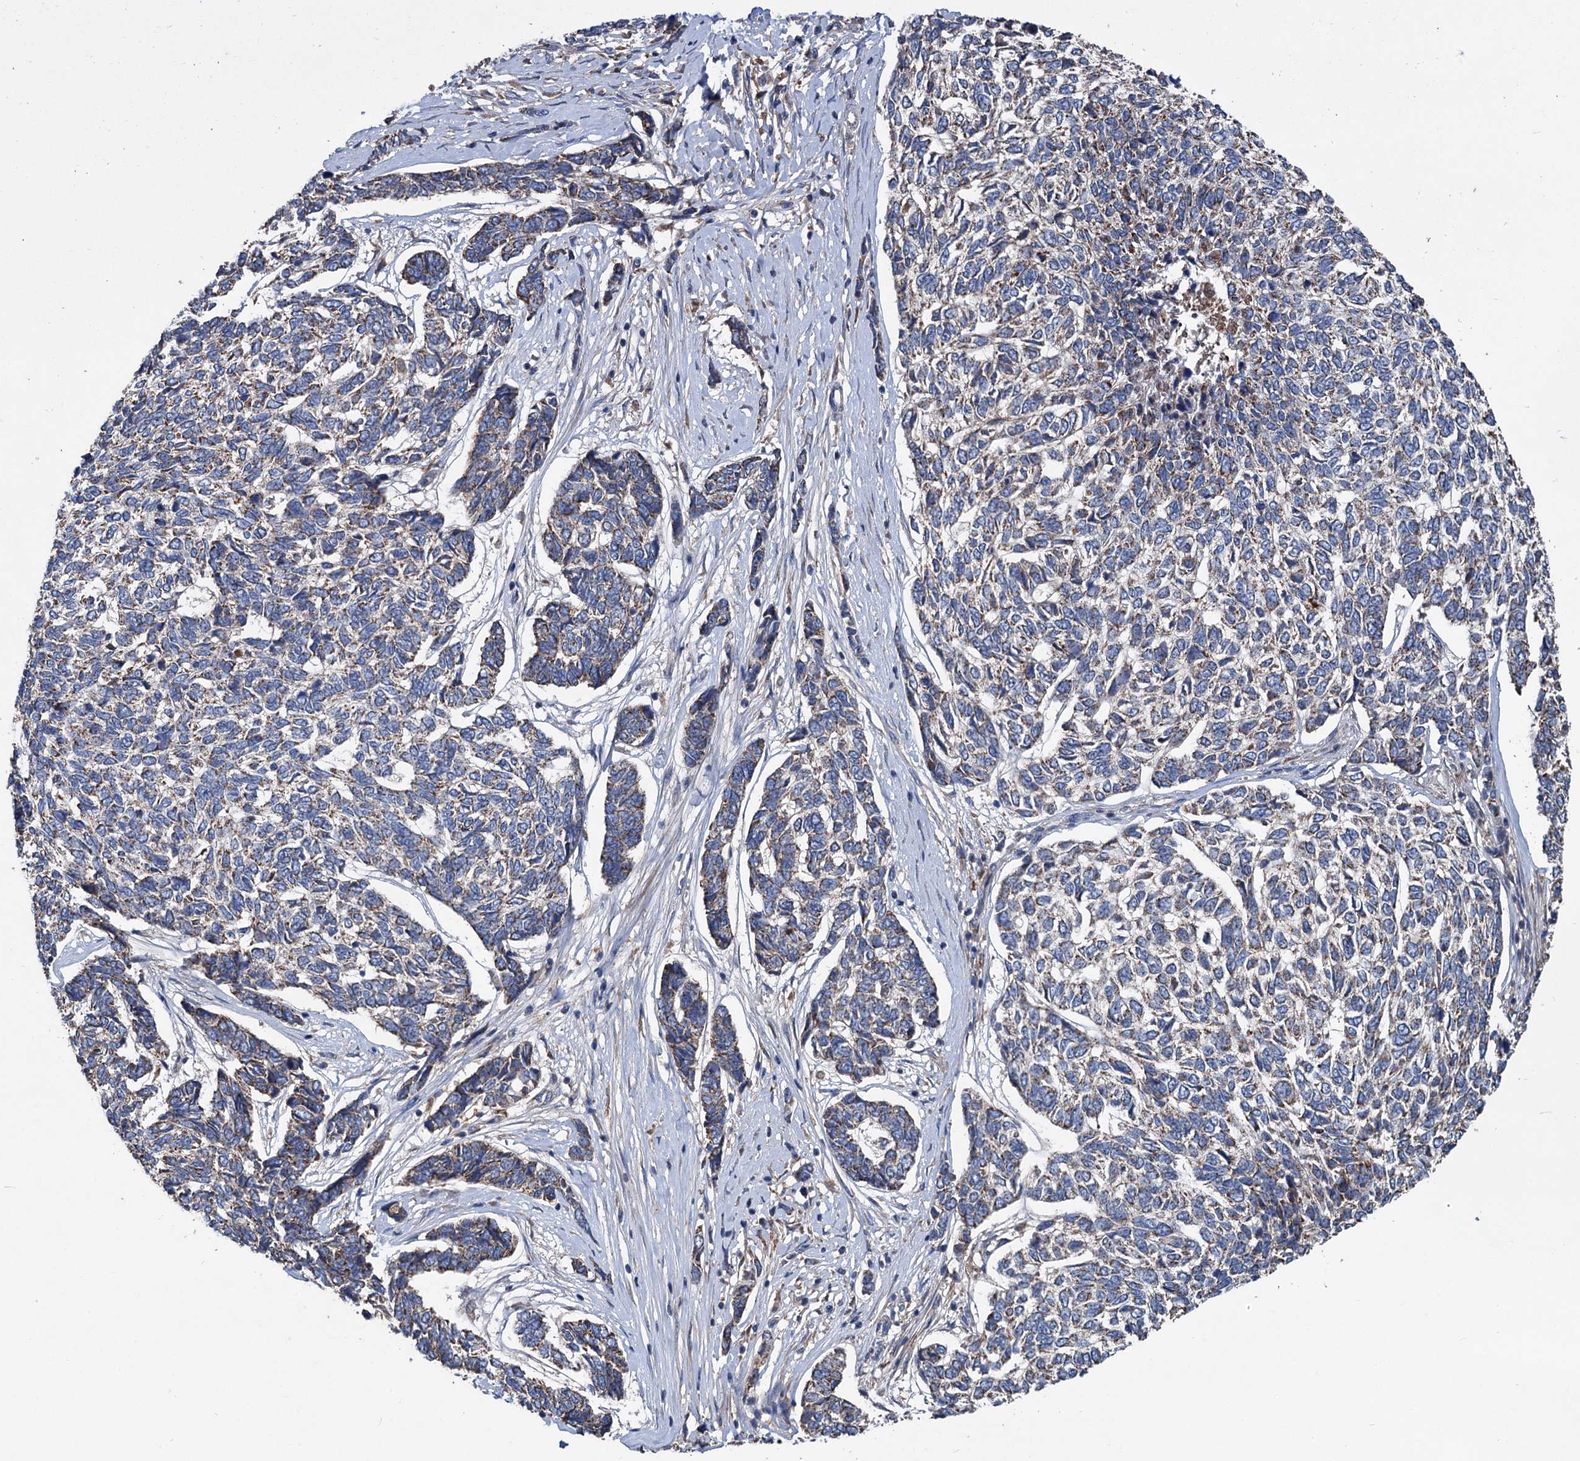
{"staining": {"intensity": "weak", "quantity": ">75%", "location": "cytoplasmic/membranous"}, "tissue": "skin cancer", "cell_type": "Tumor cells", "image_type": "cancer", "snomed": [{"axis": "morphology", "description": "Basal cell carcinoma"}, {"axis": "topography", "description": "Skin"}], "caption": "Tumor cells exhibit low levels of weak cytoplasmic/membranous positivity in approximately >75% of cells in human skin cancer.", "gene": "OTUB1", "patient": {"sex": "female", "age": 65}}